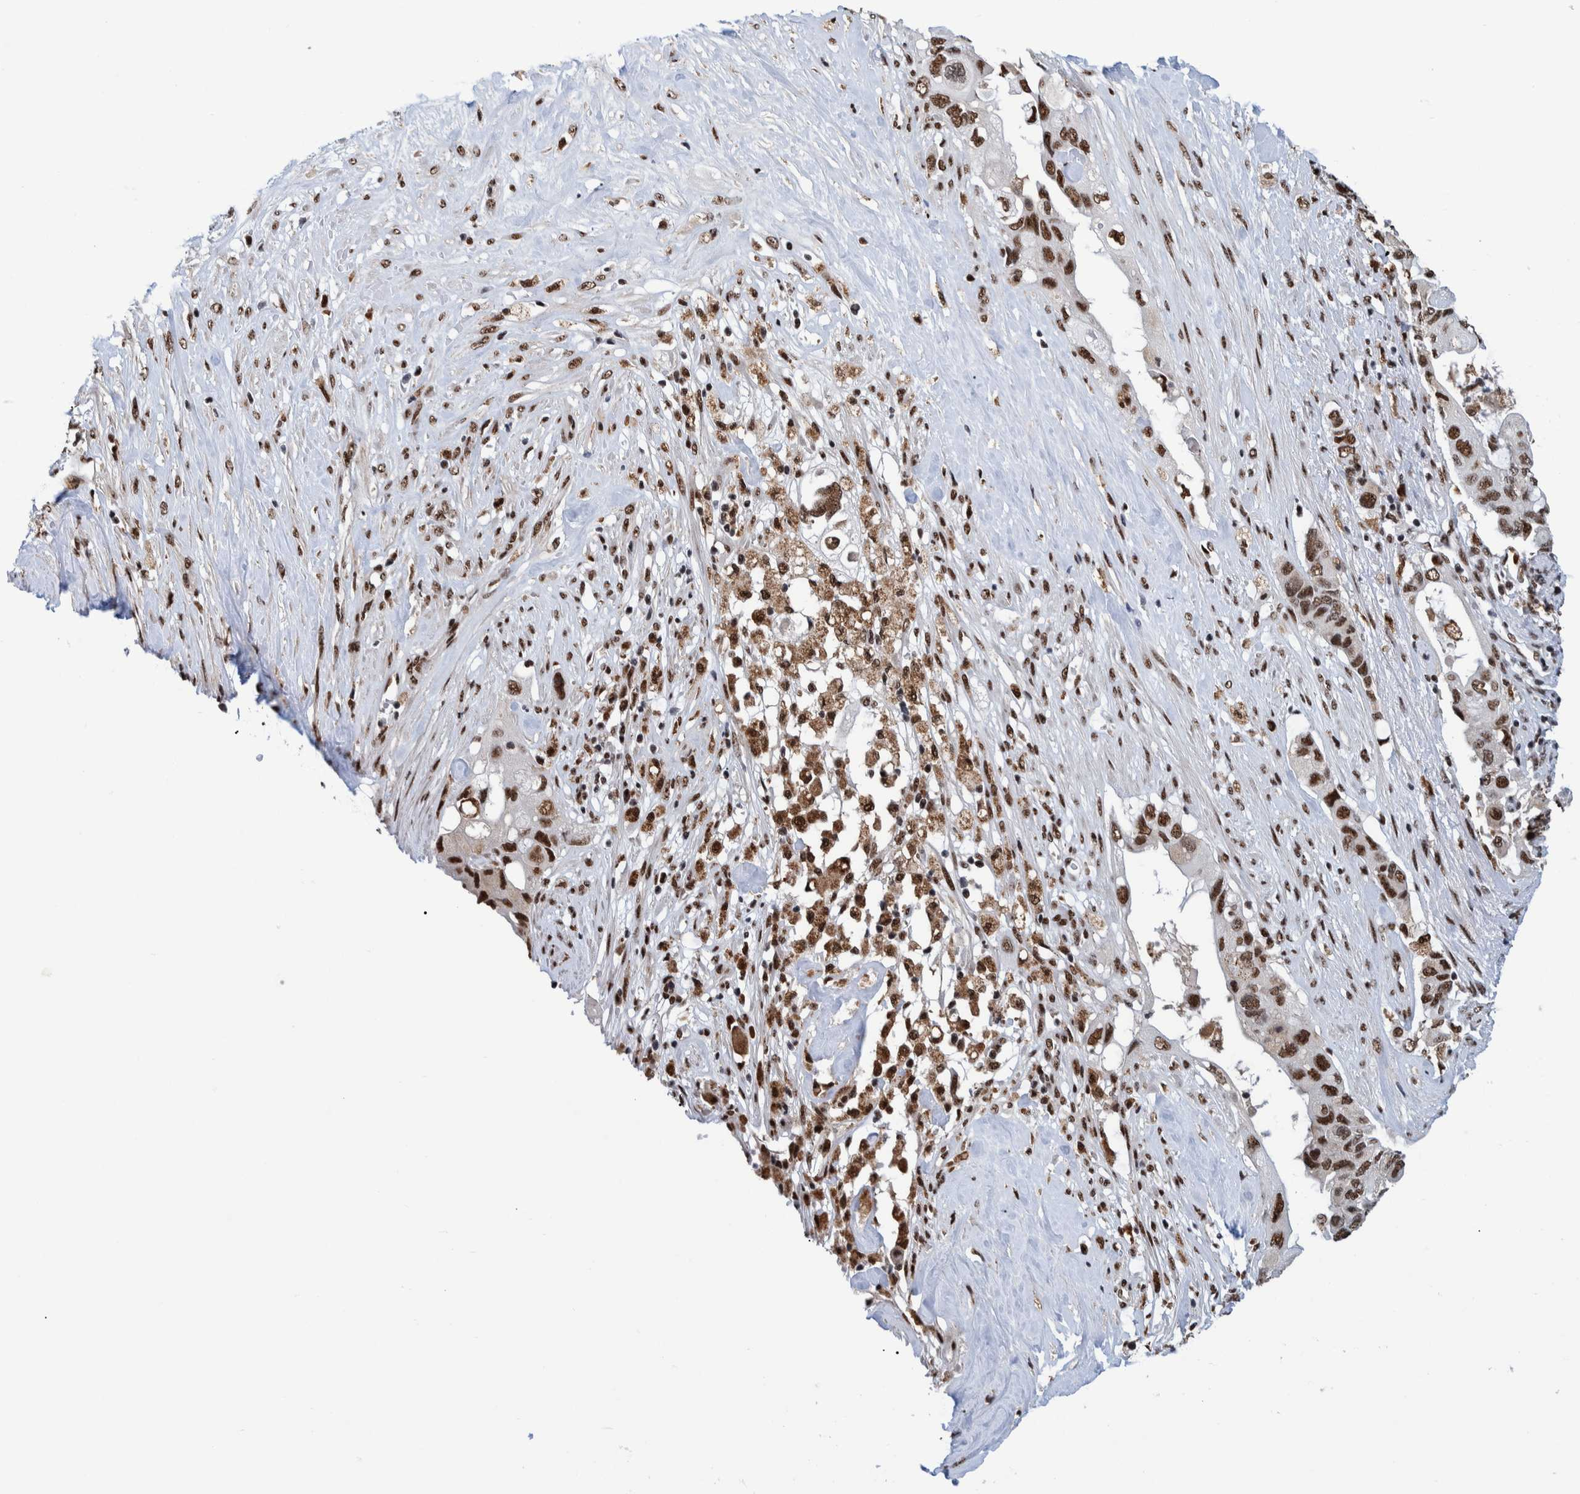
{"staining": {"intensity": "strong", "quantity": ">75%", "location": "nuclear"}, "tissue": "pancreatic cancer", "cell_type": "Tumor cells", "image_type": "cancer", "snomed": [{"axis": "morphology", "description": "Adenocarcinoma, NOS"}, {"axis": "topography", "description": "Pancreas"}], "caption": "Protein staining of pancreatic adenocarcinoma tissue shows strong nuclear staining in about >75% of tumor cells.", "gene": "EFTUD2", "patient": {"sex": "female", "age": 56}}